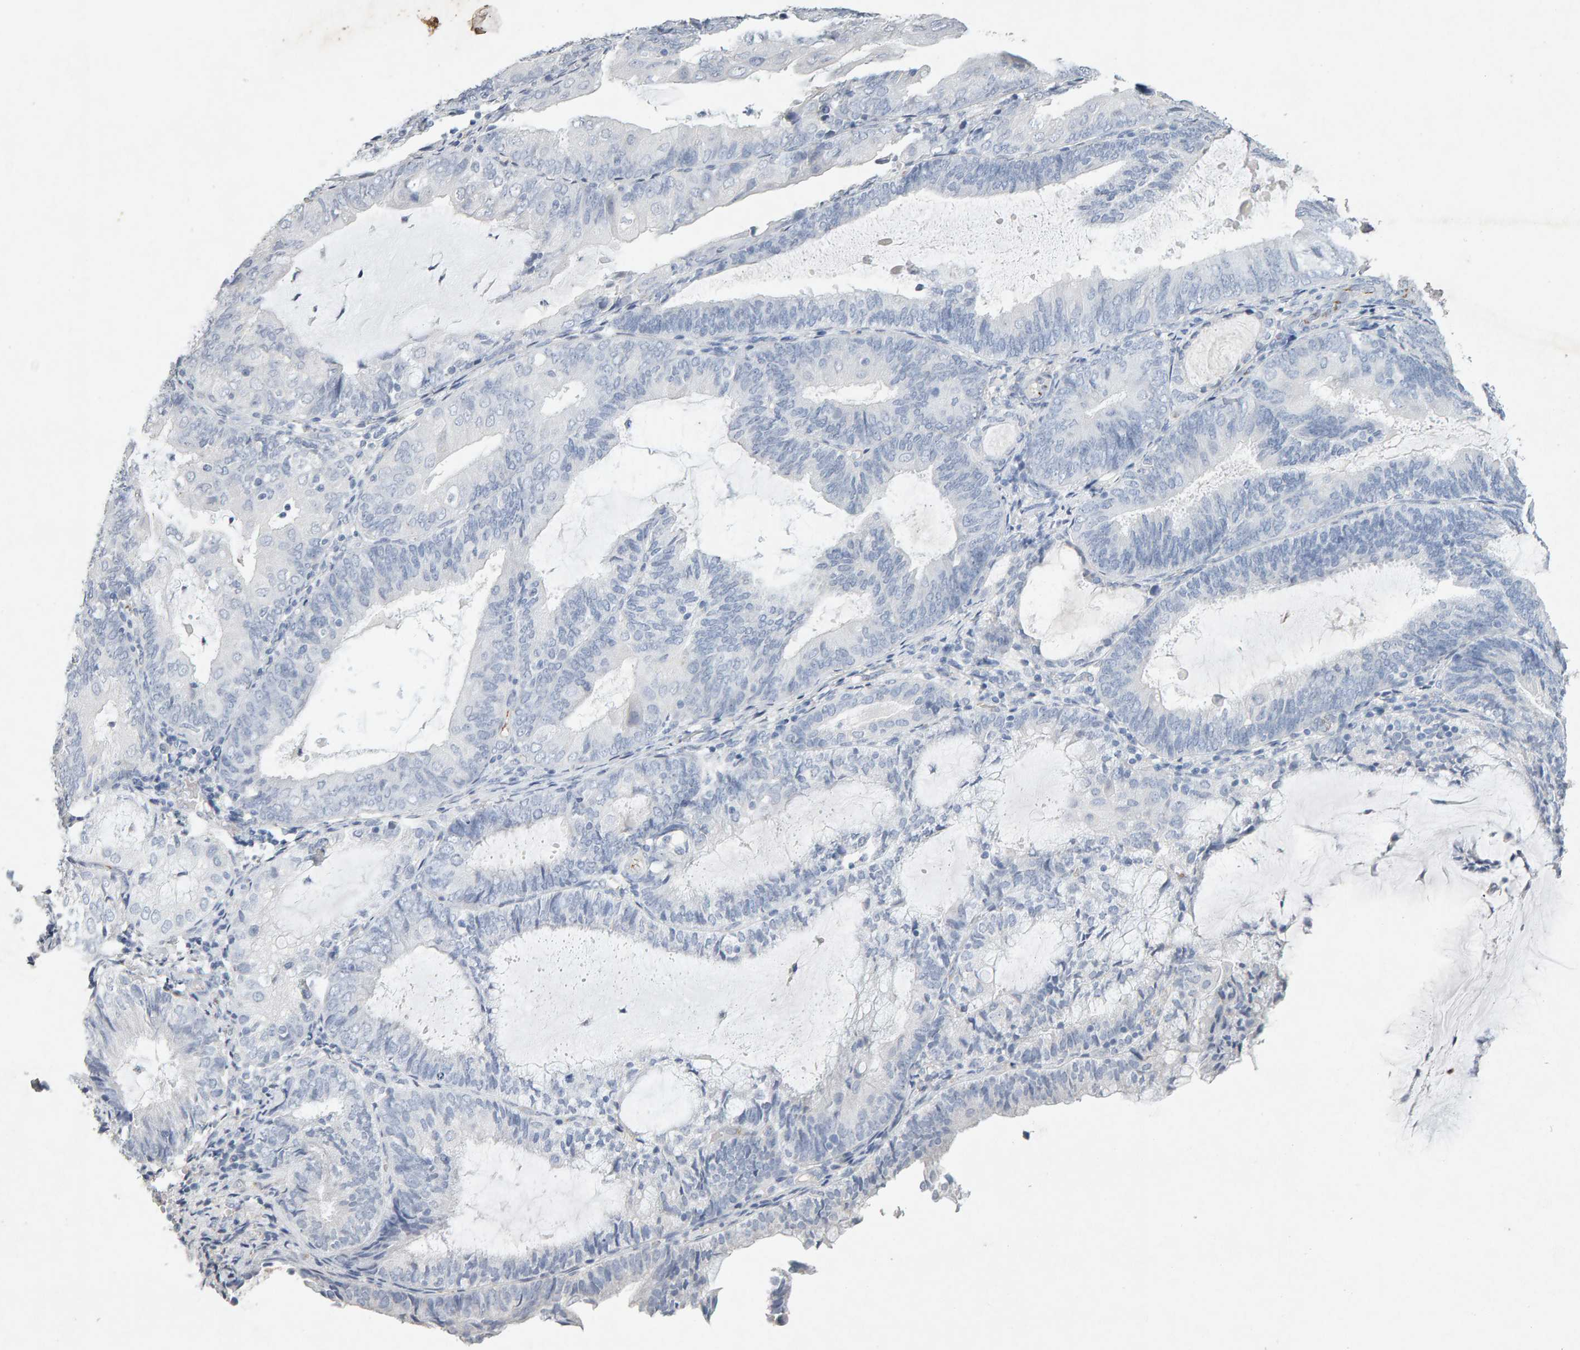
{"staining": {"intensity": "negative", "quantity": "none", "location": "none"}, "tissue": "endometrial cancer", "cell_type": "Tumor cells", "image_type": "cancer", "snomed": [{"axis": "morphology", "description": "Adenocarcinoma, NOS"}, {"axis": "topography", "description": "Endometrium"}], "caption": "Endometrial cancer stained for a protein using immunohistochemistry shows no staining tumor cells.", "gene": "PTPRM", "patient": {"sex": "female", "age": 81}}